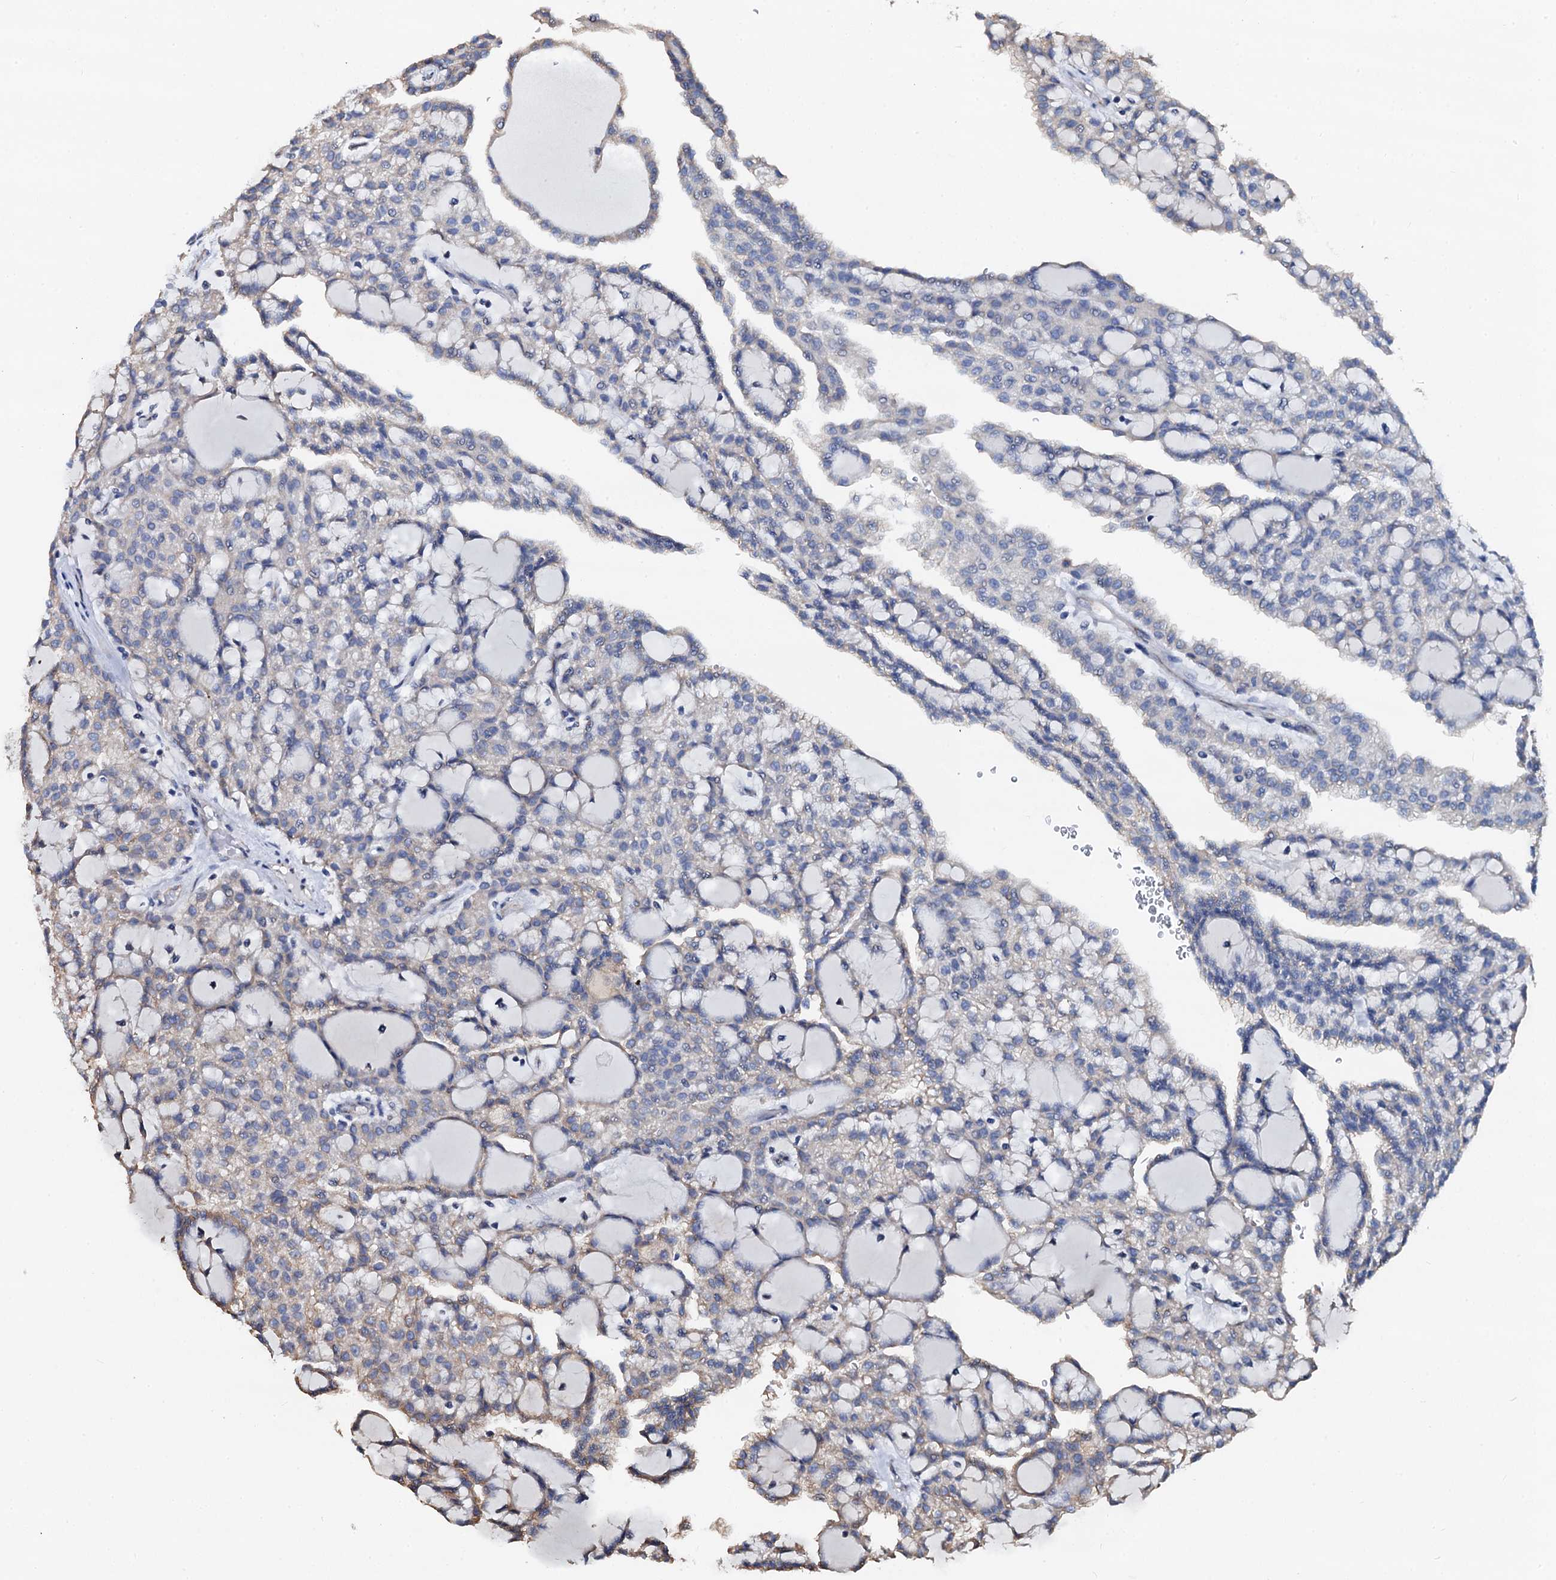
{"staining": {"intensity": "weak", "quantity": "<25%", "location": "cytoplasmic/membranous"}, "tissue": "renal cancer", "cell_type": "Tumor cells", "image_type": "cancer", "snomed": [{"axis": "morphology", "description": "Adenocarcinoma, NOS"}, {"axis": "topography", "description": "Kidney"}], "caption": "An immunohistochemistry (IHC) image of renal cancer (adenocarcinoma) is shown. There is no staining in tumor cells of renal cancer (adenocarcinoma).", "gene": "AKAP3", "patient": {"sex": "male", "age": 63}}